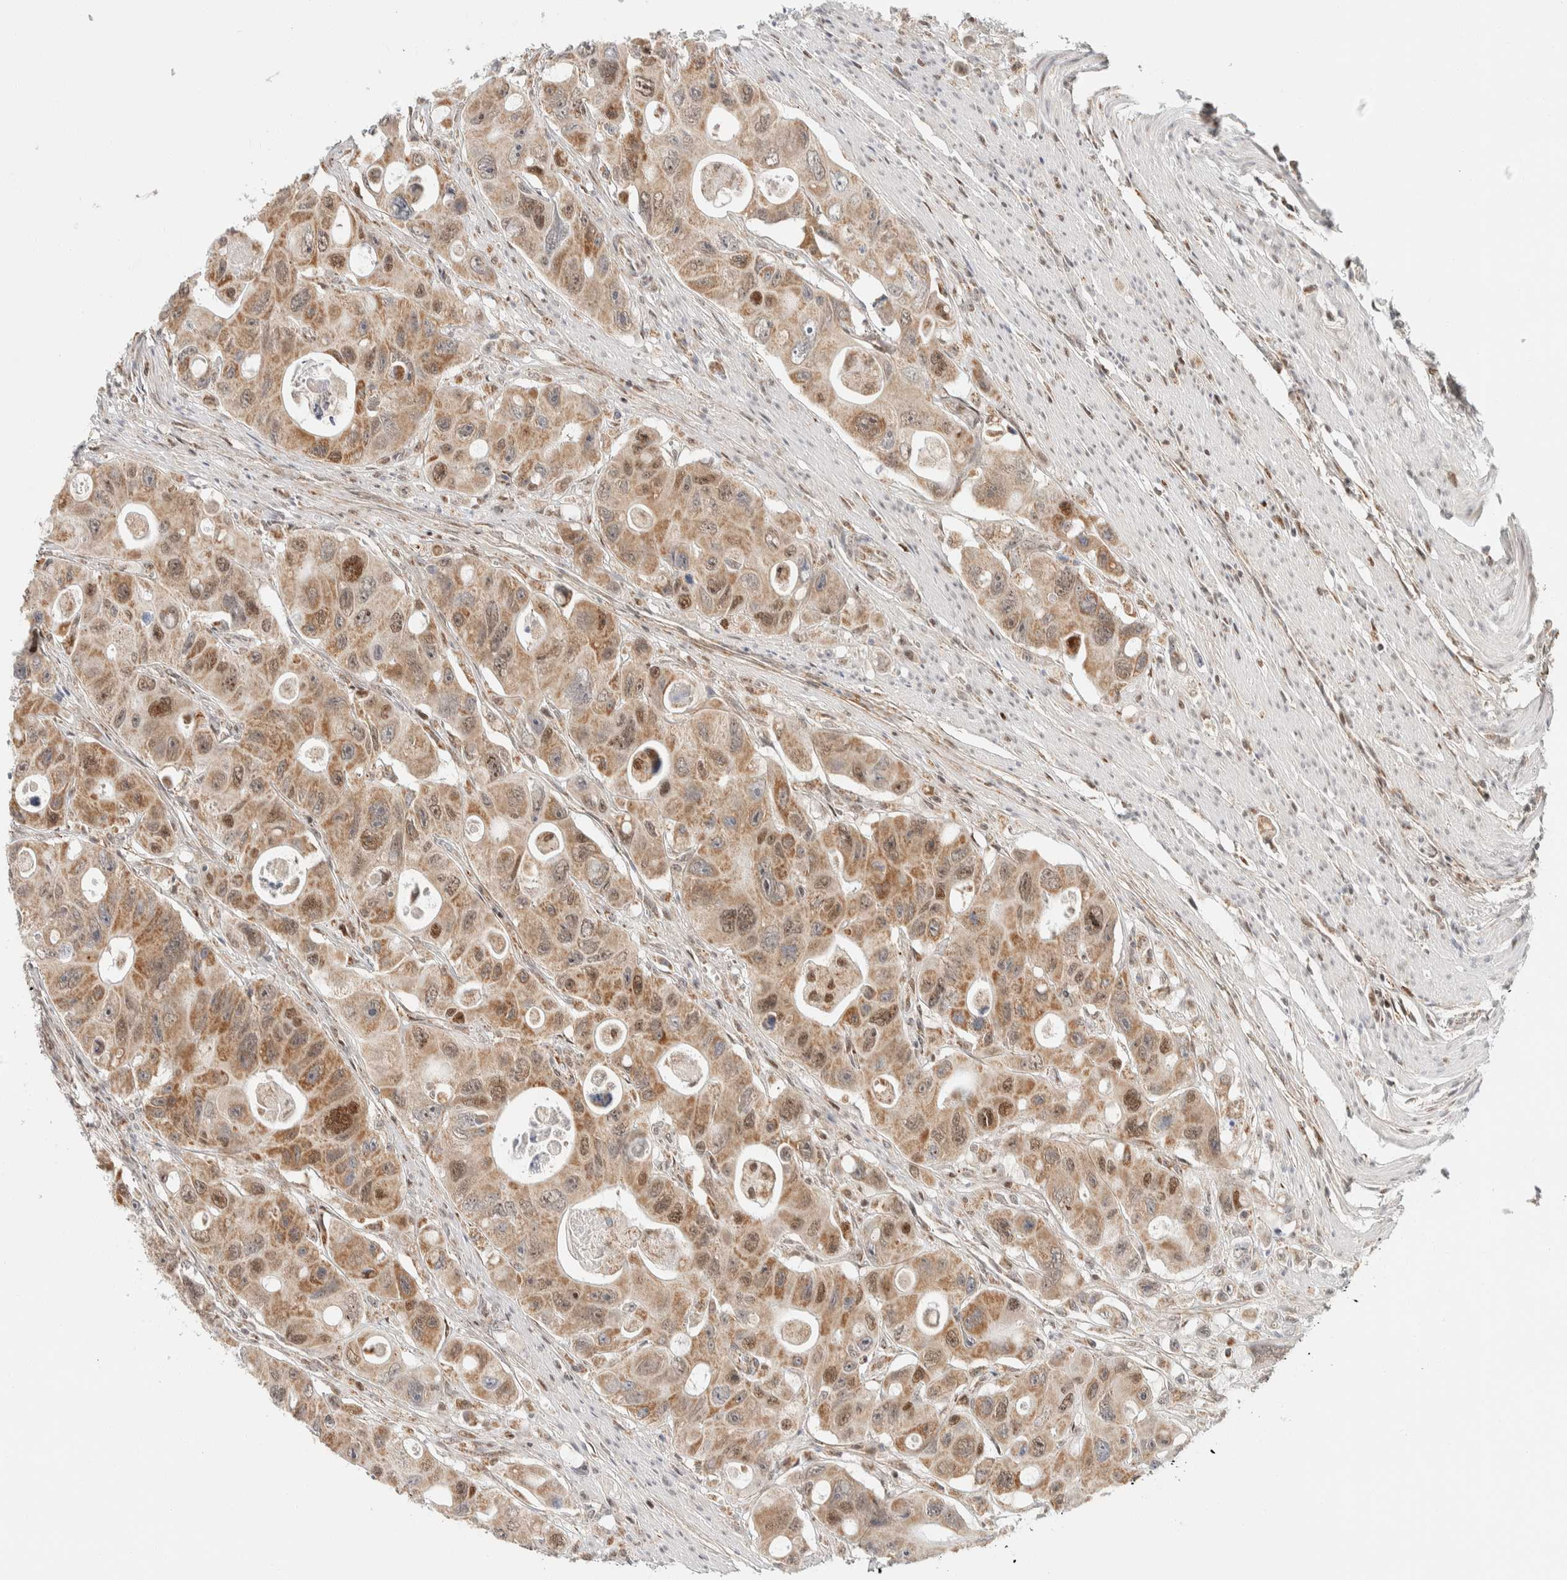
{"staining": {"intensity": "moderate", "quantity": ">75%", "location": "cytoplasmic/membranous,nuclear"}, "tissue": "colorectal cancer", "cell_type": "Tumor cells", "image_type": "cancer", "snomed": [{"axis": "morphology", "description": "Adenocarcinoma, NOS"}, {"axis": "topography", "description": "Colon"}], "caption": "Protein analysis of colorectal cancer (adenocarcinoma) tissue shows moderate cytoplasmic/membranous and nuclear expression in about >75% of tumor cells.", "gene": "TSPAN32", "patient": {"sex": "female", "age": 46}}